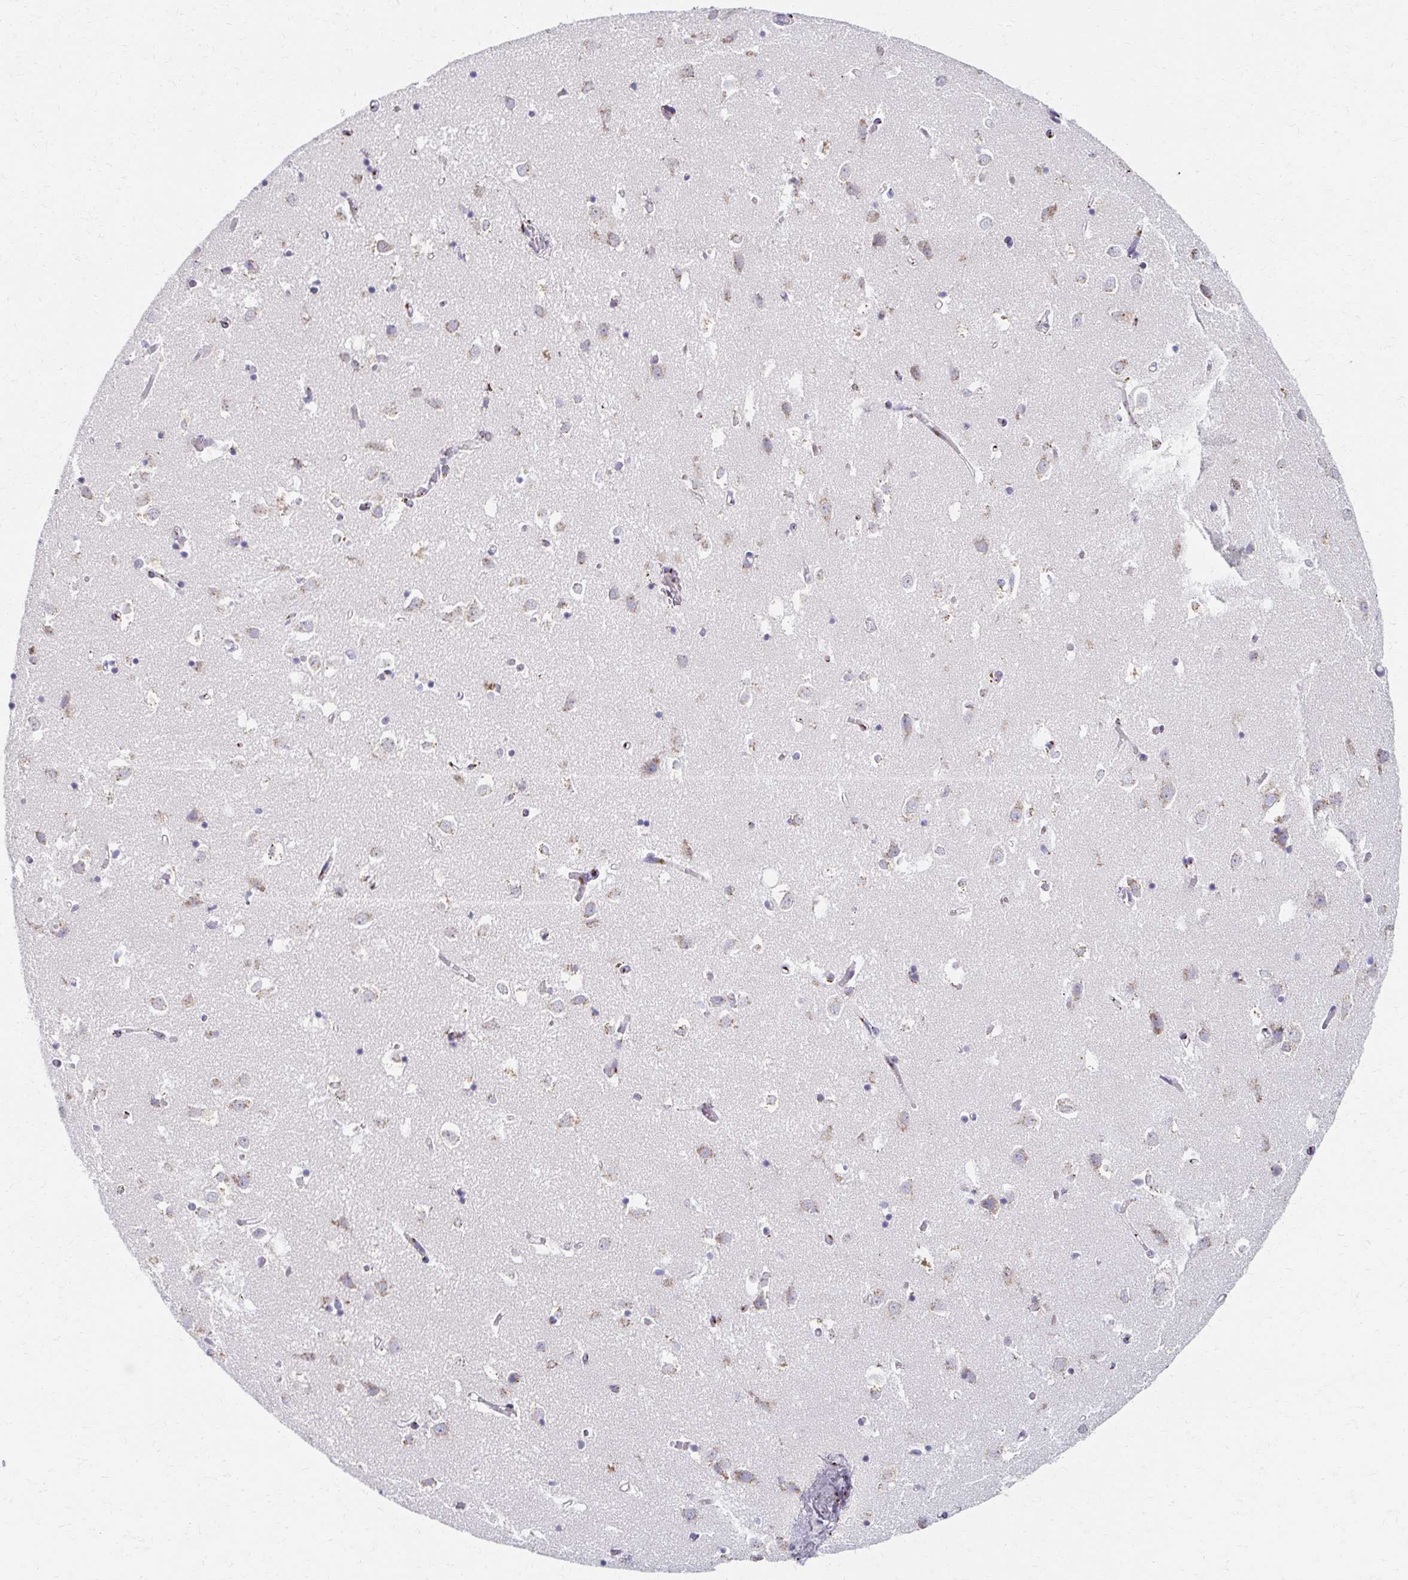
{"staining": {"intensity": "weak", "quantity": "<25%", "location": "cytoplasmic/membranous"}, "tissue": "caudate", "cell_type": "Glial cells", "image_type": "normal", "snomed": [{"axis": "morphology", "description": "Normal tissue, NOS"}, {"axis": "topography", "description": "Lateral ventricle wall"}], "caption": "Glial cells show no significant positivity in normal caudate. Nuclei are stained in blue.", "gene": "ENSG00000254692", "patient": {"sex": "male", "age": 70}}